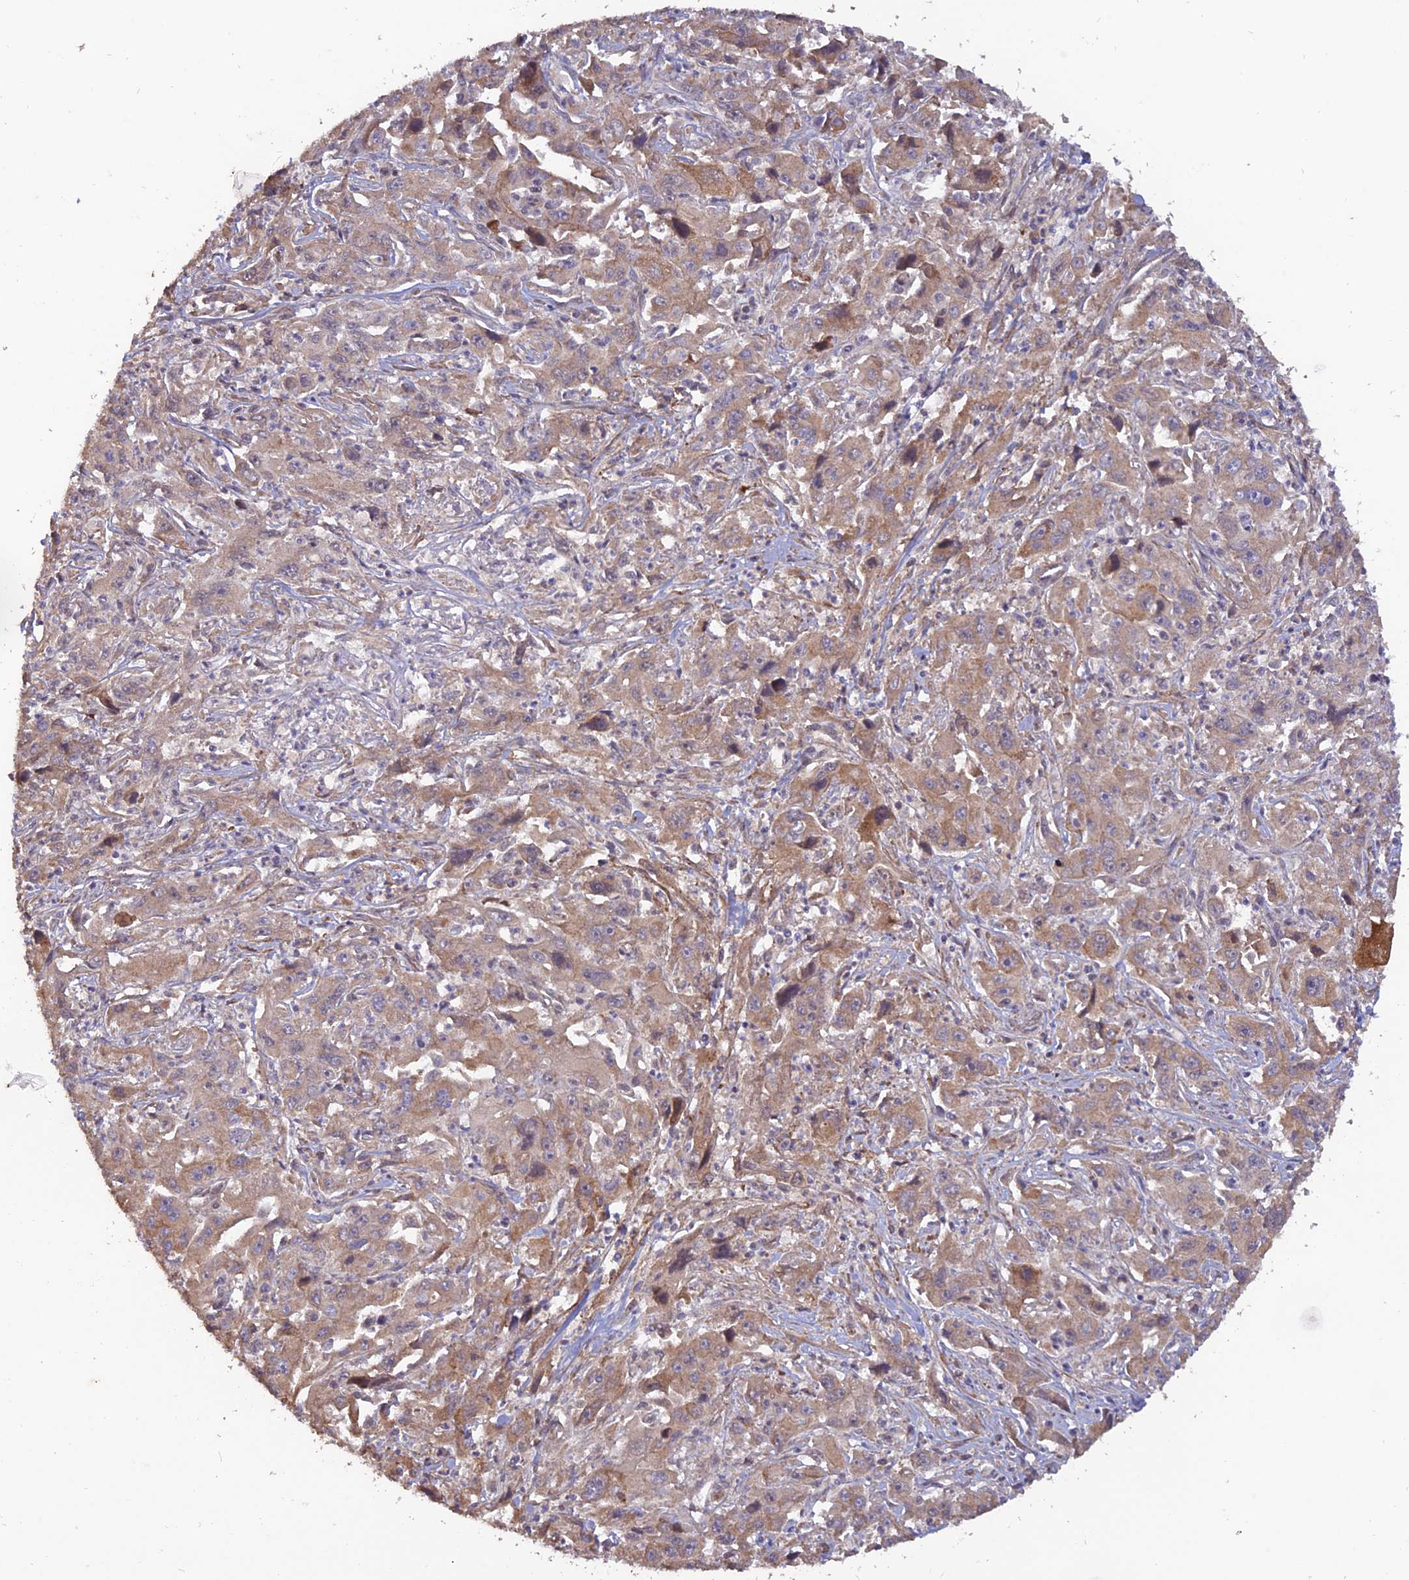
{"staining": {"intensity": "moderate", "quantity": "25%-75%", "location": "cytoplasmic/membranous"}, "tissue": "liver cancer", "cell_type": "Tumor cells", "image_type": "cancer", "snomed": [{"axis": "morphology", "description": "Carcinoma, Hepatocellular, NOS"}, {"axis": "topography", "description": "Liver"}], "caption": "Immunohistochemistry image of neoplastic tissue: human hepatocellular carcinoma (liver) stained using IHC exhibits medium levels of moderate protein expression localized specifically in the cytoplasmic/membranous of tumor cells, appearing as a cytoplasmic/membranous brown color.", "gene": "PAGR1", "patient": {"sex": "male", "age": 63}}